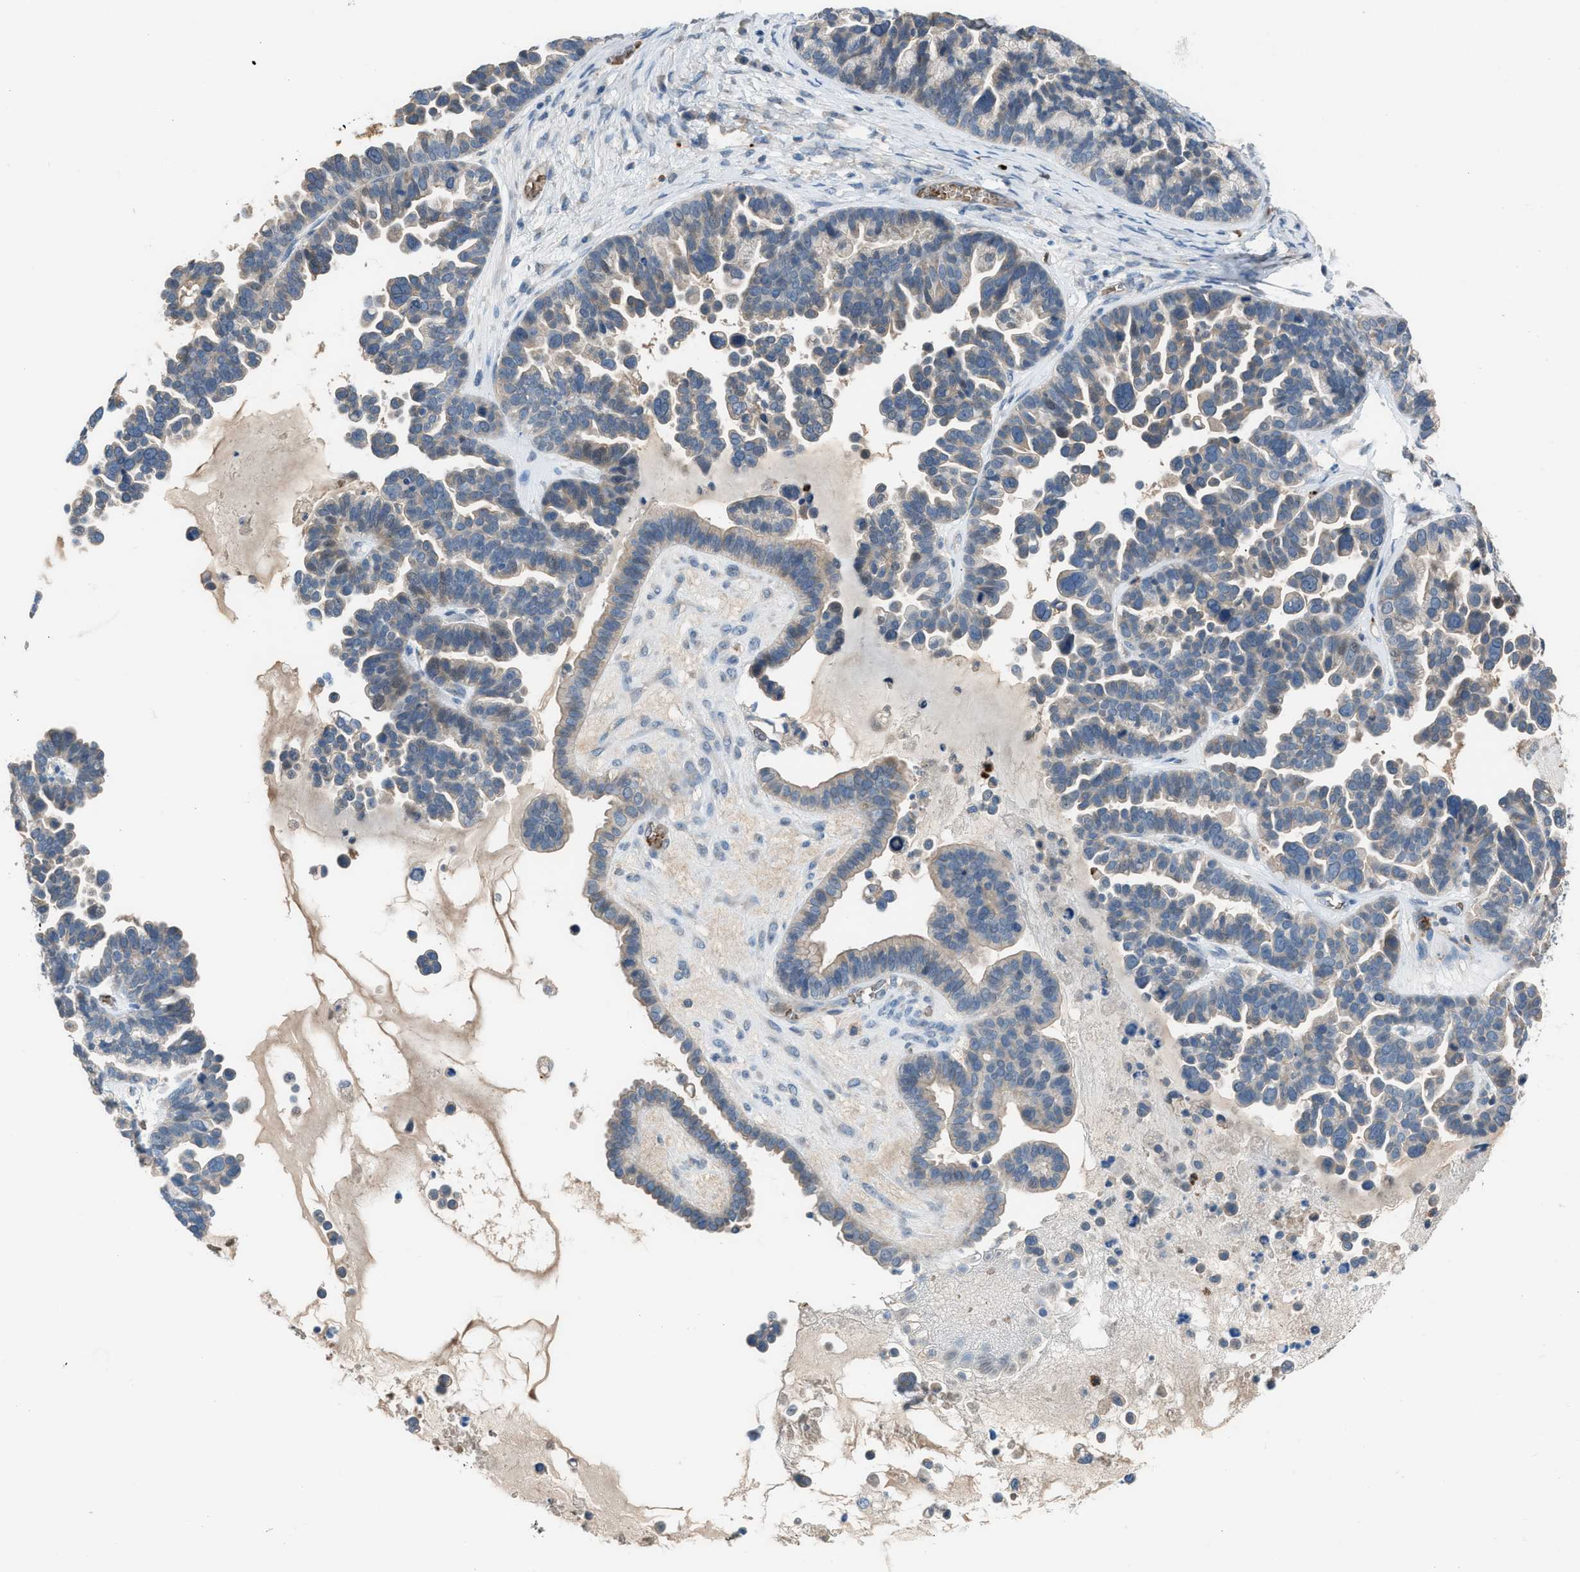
{"staining": {"intensity": "weak", "quantity": "<25%", "location": "cytoplasmic/membranous"}, "tissue": "ovarian cancer", "cell_type": "Tumor cells", "image_type": "cancer", "snomed": [{"axis": "morphology", "description": "Cystadenocarcinoma, serous, NOS"}, {"axis": "topography", "description": "Ovary"}], "caption": "Ovarian cancer was stained to show a protein in brown. There is no significant expression in tumor cells.", "gene": "CFAP77", "patient": {"sex": "female", "age": 56}}